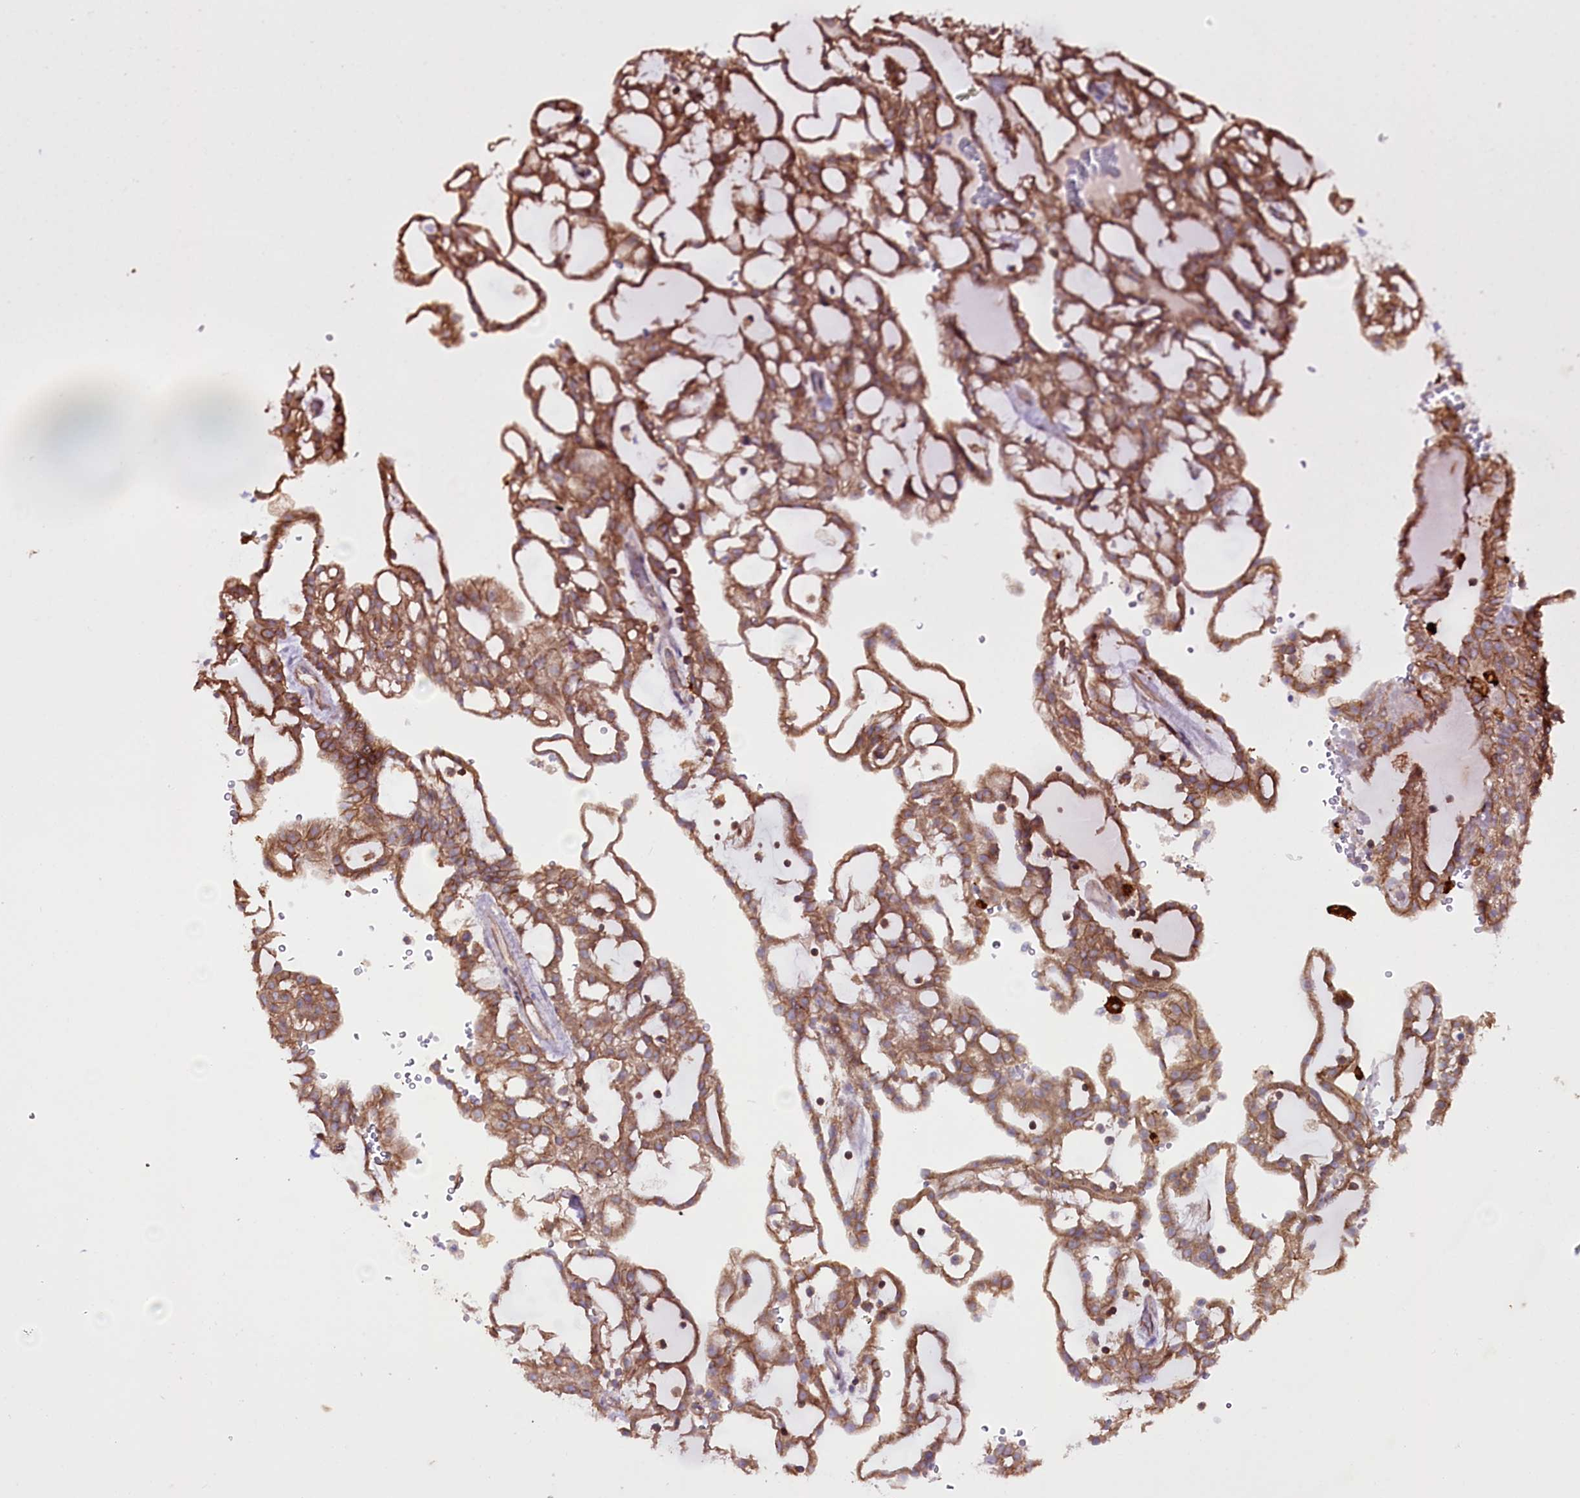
{"staining": {"intensity": "strong", "quantity": ">75%", "location": "cytoplasmic/membranous"}, "tissue": "renal cancer", "cell_type": "Tumor cells", "image_type": "cancer", "snomed": [{"axis": "morphology", "description": "Adenocarcinoma, NOS"}, {"axis": "topography", "description": "Kidney"}], "caption": "Protein expression analysis of renal adenocarcinoma shows strong cytoplasmic/membranous staining in approximately >75% of tumor cells. The staining is performed using DAB brown chromogen to label protein expression. The nuclei are counter-stained blue using hematoxylin.", "gene": "DHX29", "patient": {"sex": "male", "age": 63}}